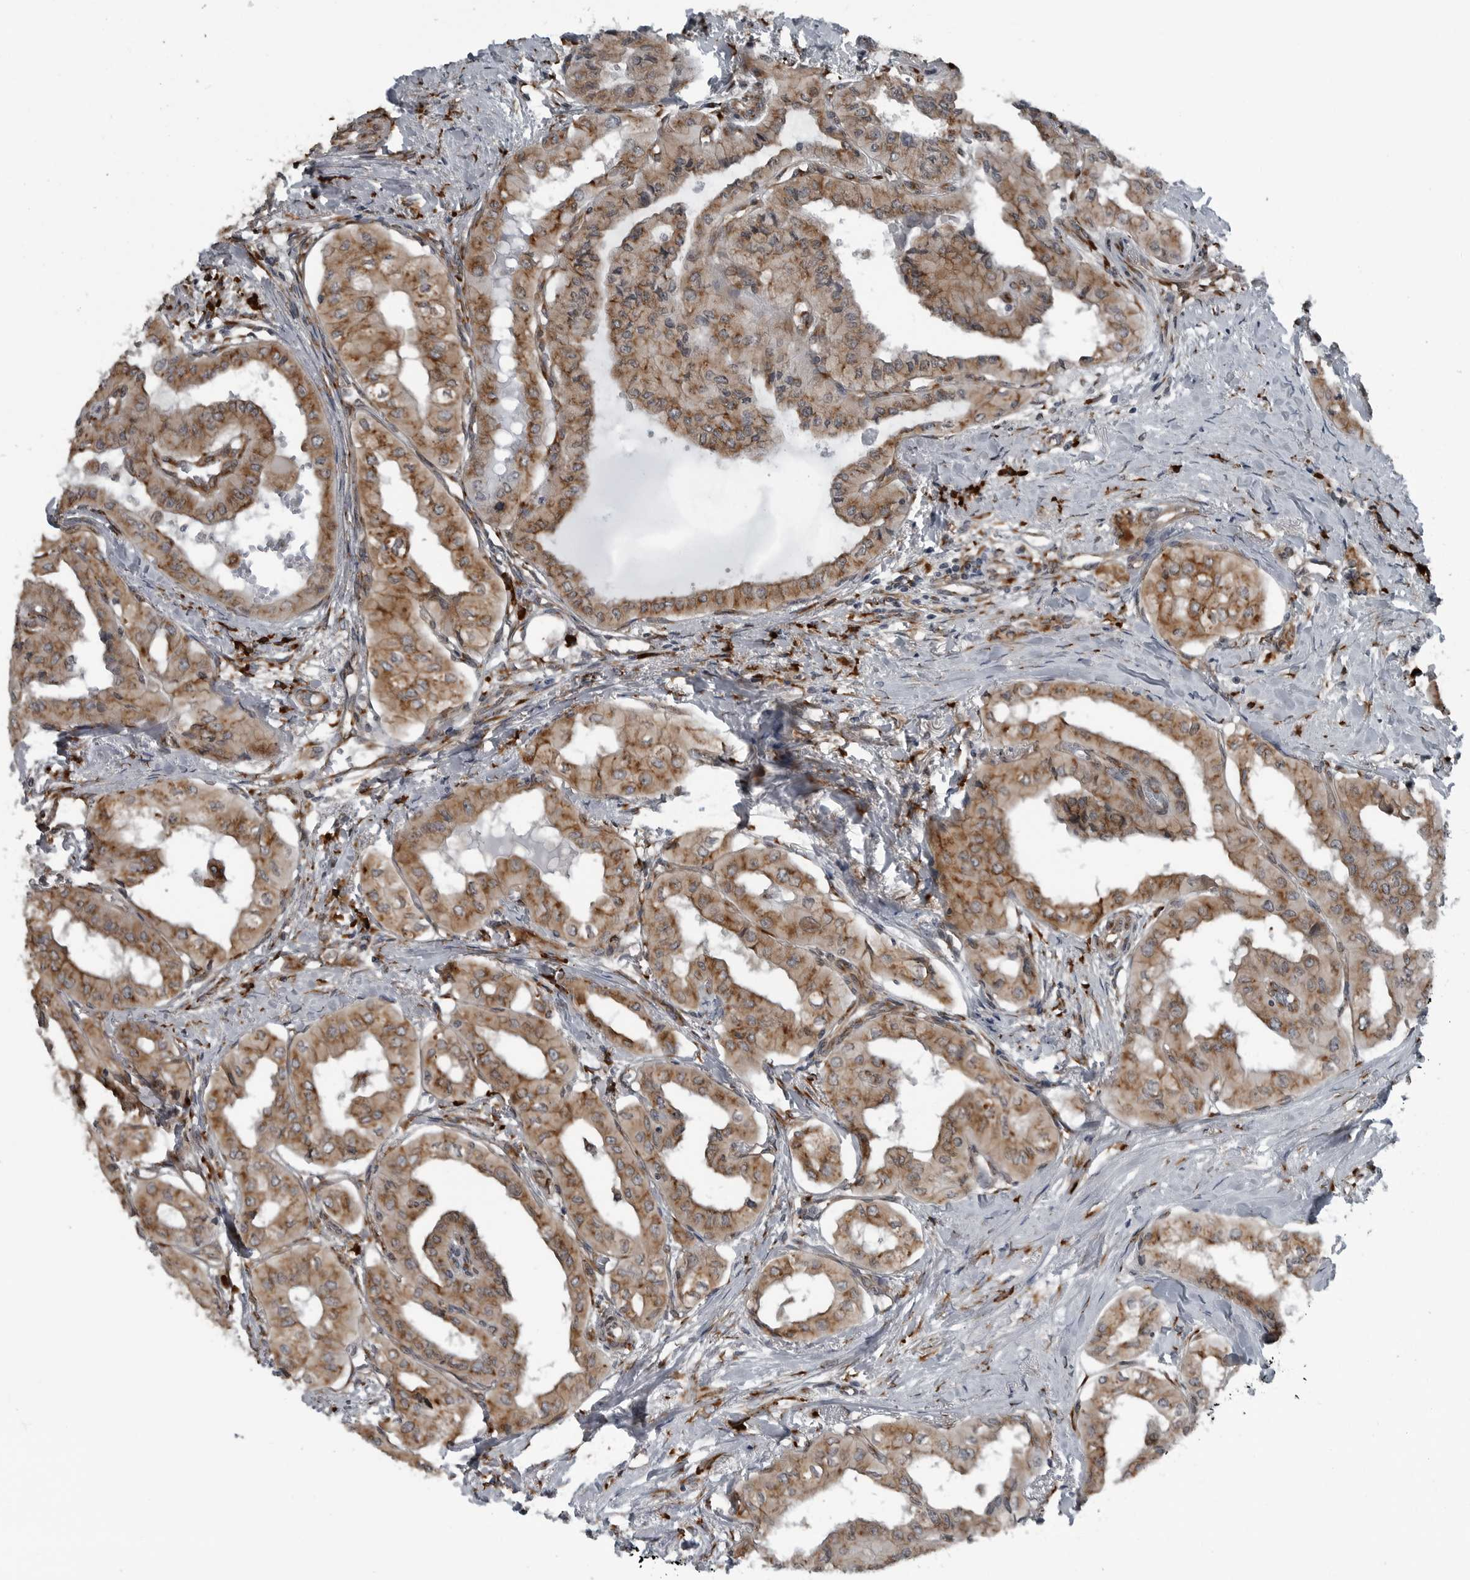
{"staining": {"intensity": "moderate", "quantity": ">75%", "location": "cytoplasmic/membranous"}, "tissue": "thyroid cancer", "cell_type": "Tumor cells", "image_type": "cancer", "snomed": [{"axis": "morphology", "description": "Papillary adenocarcinoma, NOS"}, {"axis": "topography", "description": "Thyroid gland"}], "caption": "Tumor cells demonstrate medium levels of moderate cytoplasmic/membranous positivity in about >75% of cells in human thyroid cancer (papillary adenocarcinoma). (Stains: DAB in brown, nuclei in blue, Microscopy: brightfield microscopy at high magnification).", "gene": "CEP85", "patient": {"sex": "female", "age": 59}}